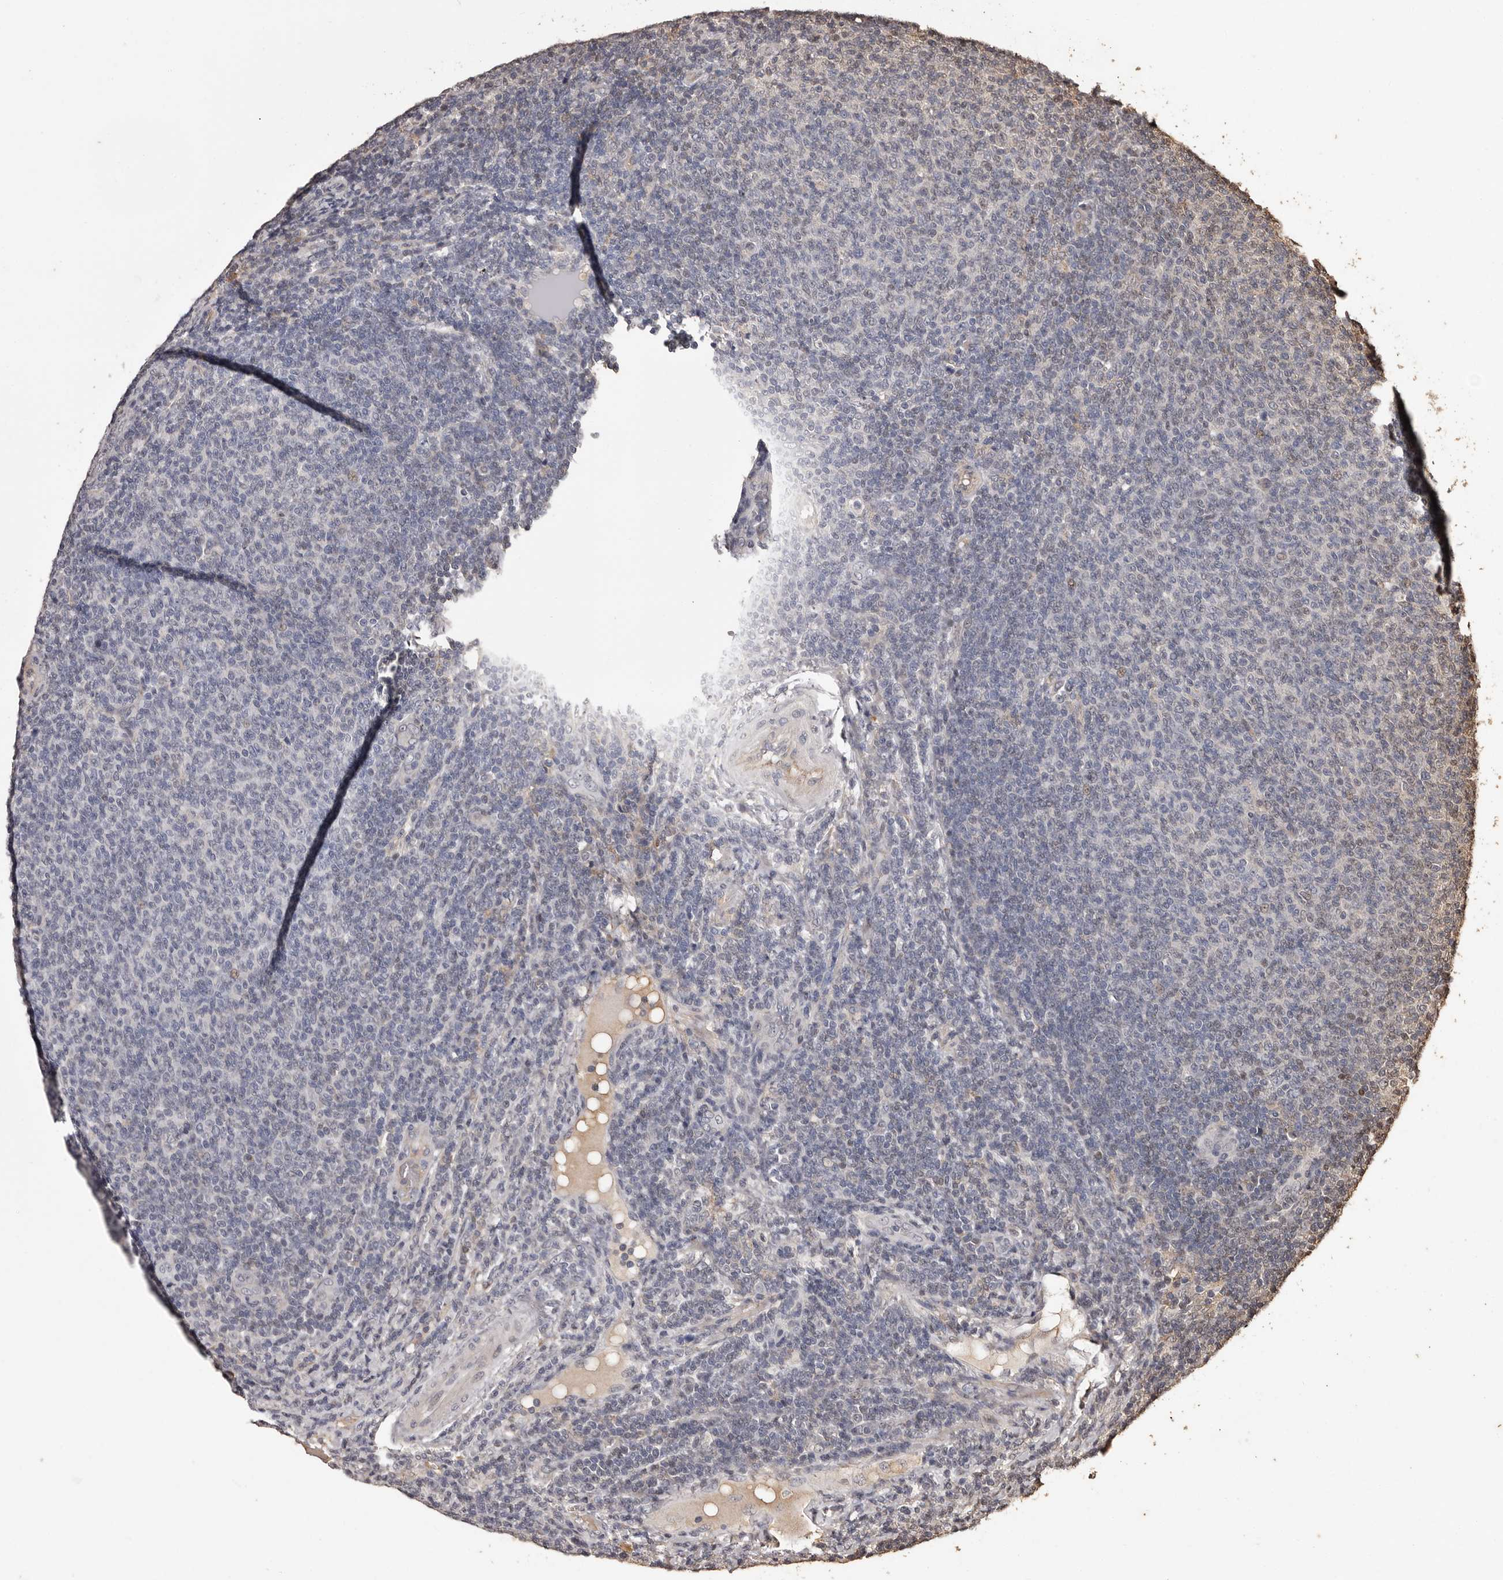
{"staining": {"intensity": "negative", "quantity": "none", "location": "none"}, "tissue": "lymphoma", "cell_type": "Tumor cells", "image_type": "cancer", "snomed": [{"axis": "morphology", "description": "Malignant lymphoma, non-Hodgkin's type, Low grade"}, {"axis": "topography", "description": "Lymph node"}], "caption": "Image shows no significant protein staining in tumor cells of low-grade malignant lymphoma, non-Hodgkin's type.", "gene": "NAV1", "patient": {"sex": "male", "age": 66}}